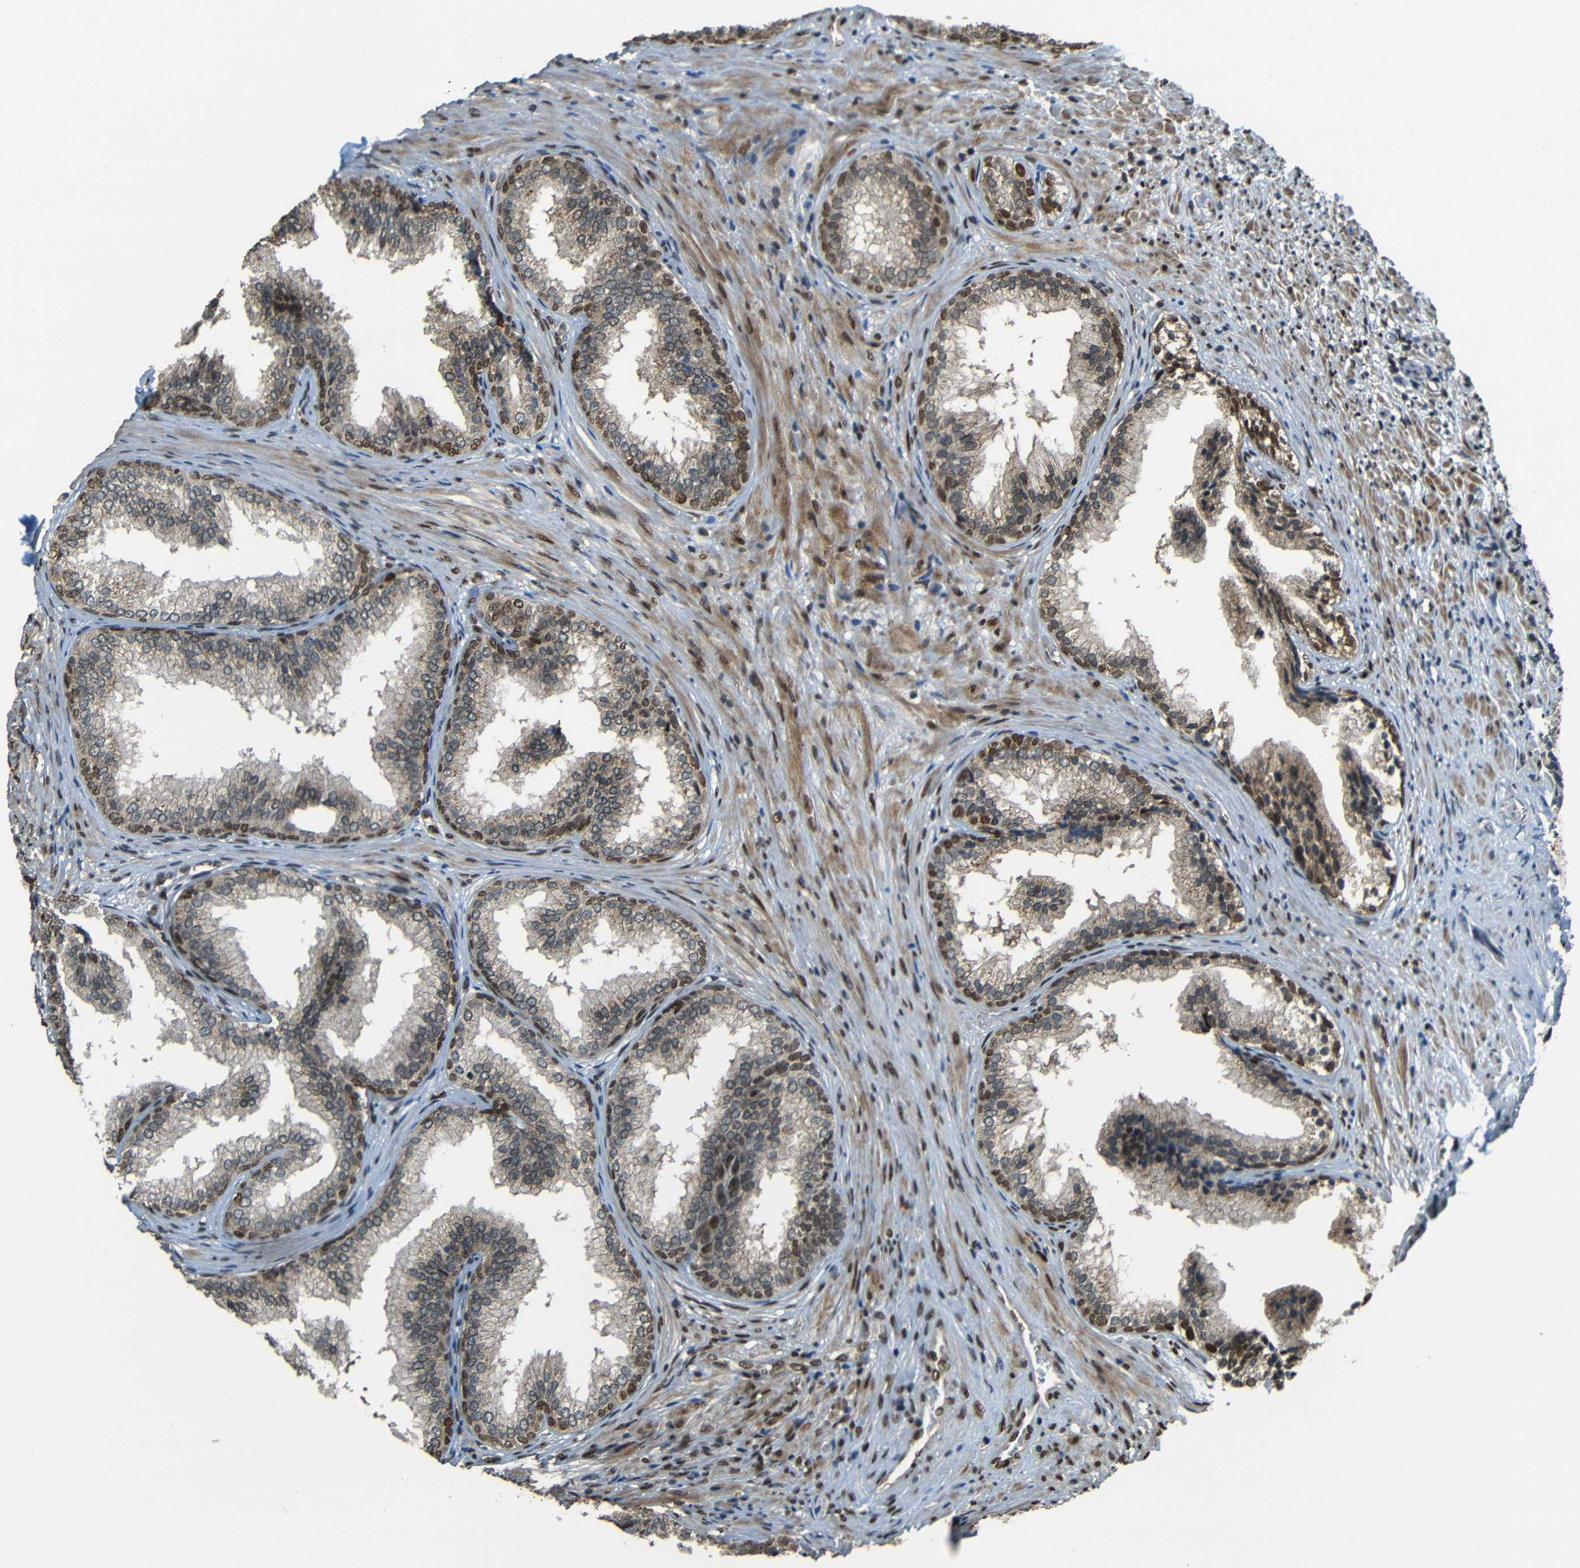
{"staining": {"intensity": "moderate", "quantity": "<25%", "location": "nuclear"}, "tissue": "prostate", "cell_type": "Glandular cells", "image_type": "normal", "snomed": [{"axis": "morphology", "description": "Normal tissue, NOS"}, {"axis": "topography", "description": "Prostate"}], "caption": "A photomicrograph of prostate stained for a protein demonstrates moderate nuclear brown staining in glandular cells. Using DAB (brown) and hematoxylin (blue) stains, captured at high magnification using brightfield microscopy.", "gene": "PSIP1", "patient": {"sex": "male", "age": 76}}